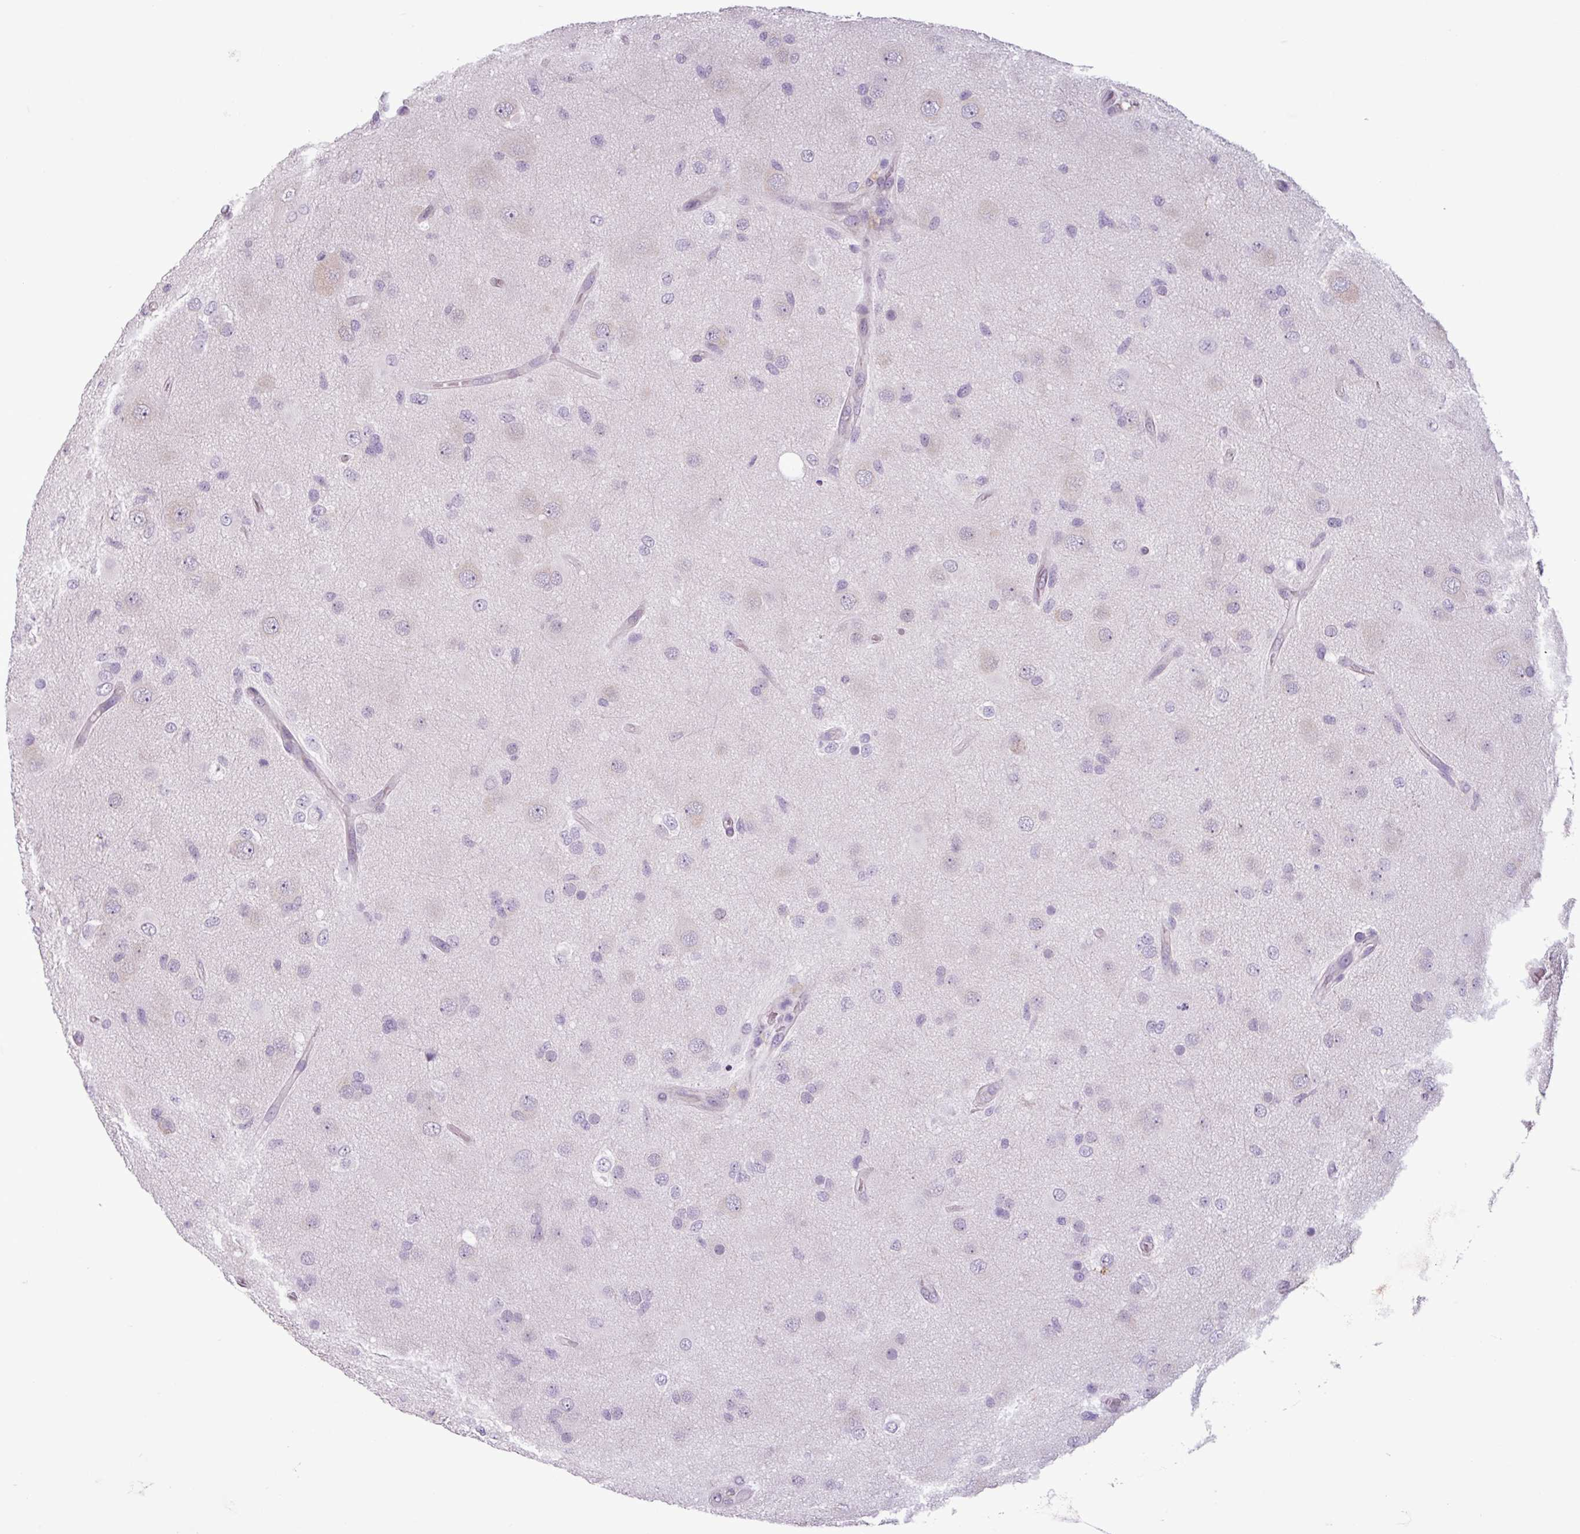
{"staining": {"intensity": "negative", "quantity": "none", "location": "none"}, "tissue": "glioma", "cell_type": "Tumor cells", "image_type": "cancer", "snomed": [{"axis": "morphology", "description": "Glioma, malignant, High grade"}, {"axis": "topography", "description": "Brain"}], "caption": "Malignant high-grade glioma stained for a protein using IHC demonstrates no staining tumor cells.", "gene": "C9orf24", "patient": {"sex": "male", "age": 53}}